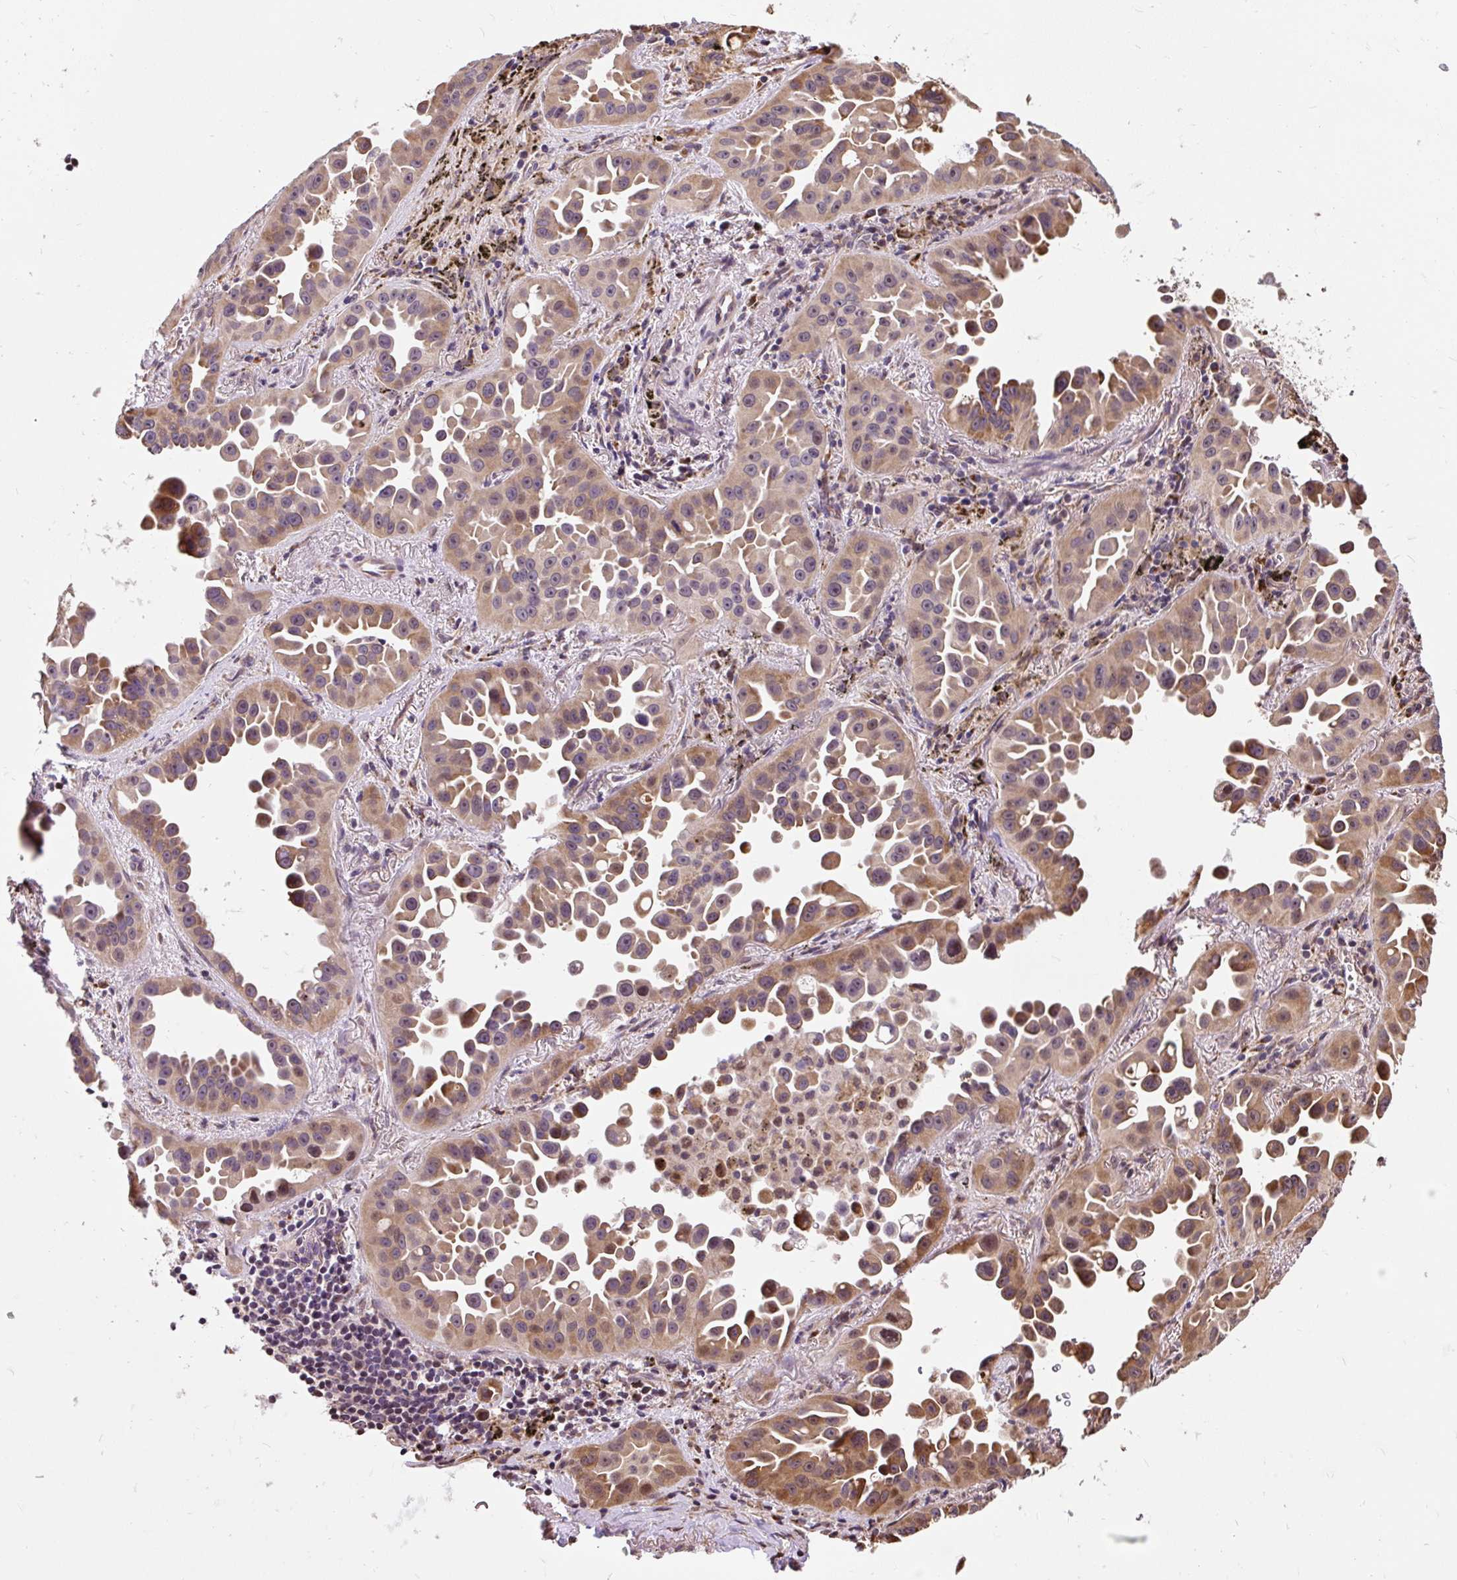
{"staining": {"intensity": "moderate", "quantity": ">75%", "location": "cytoplasmic/membranous"}, "tissue": "lung cancer", "cell_type": "Tumor cells", "image_type": "cancer", "snomed": [{"axis": "morphology", "description": "Adenocarcinoma, NOS"}, {"axis": "topography", "description": "Lung"}], "caption": "This photomicrograph reveals IHC staining of human adenocarcinoma (lung), with medium moderate cytoplasmic/membranous staining in about >75% of tumor cells.", "gene": "PUS7L", "patient": {"sex": "male", "age": 68}}